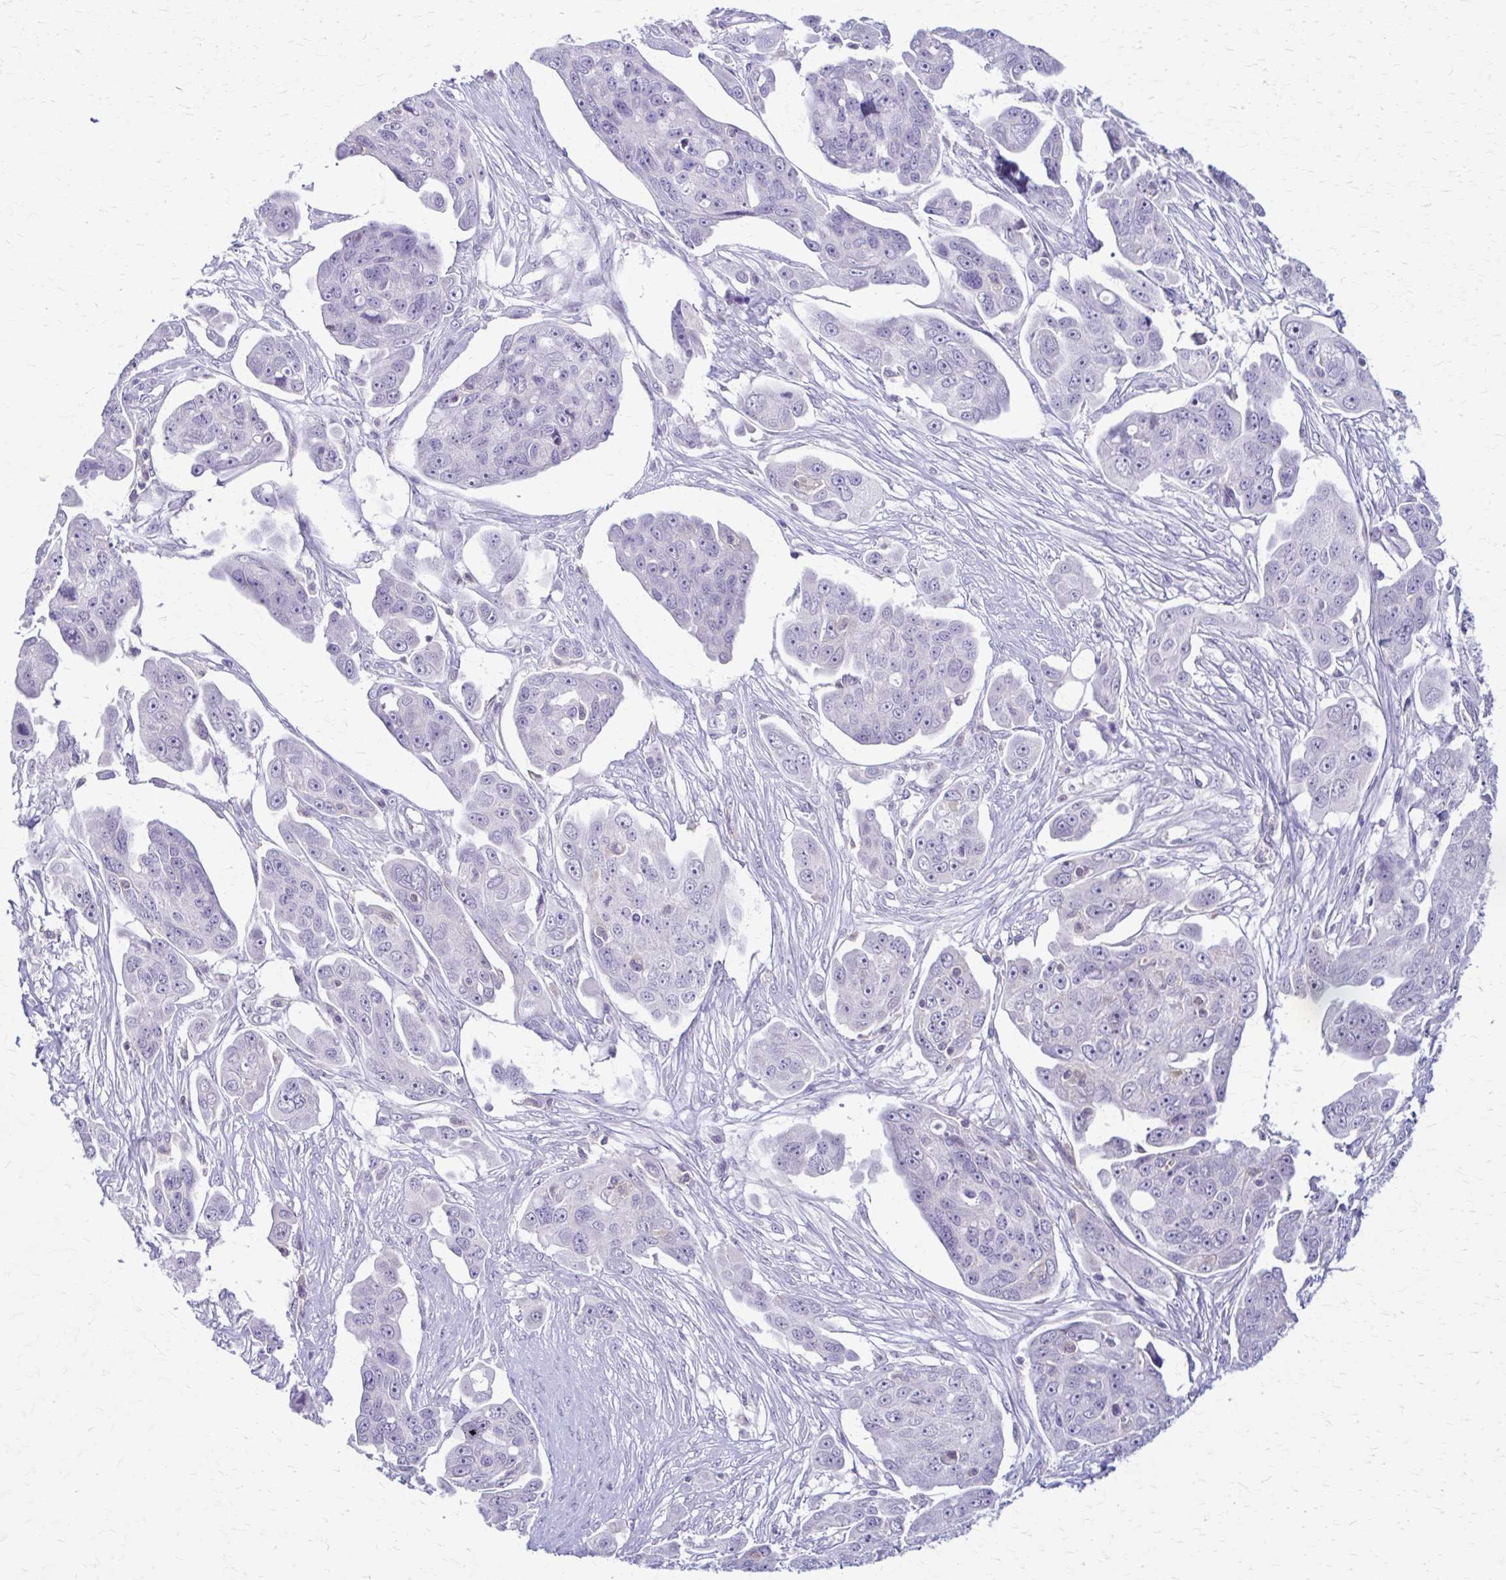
{"staining": {"intensity": "negative", "quantity": "none", "location": "none"}, "tissue": "ovarian cancer", "cell_type": "Tumor cells", "image_type": "cancer", "snomed": [{"axis": "morphology", "description": "Carcinoma, endometroid"}, {"axis": "topography", "description": "Ovary"}], "caption": "This is an immunohistochemistry image of human endometroid carcinoma (ovarian). There is no positivity in tumor cells.", "gene": "PIK3AP1", "patient": {"sex": "female", "age": 70}}